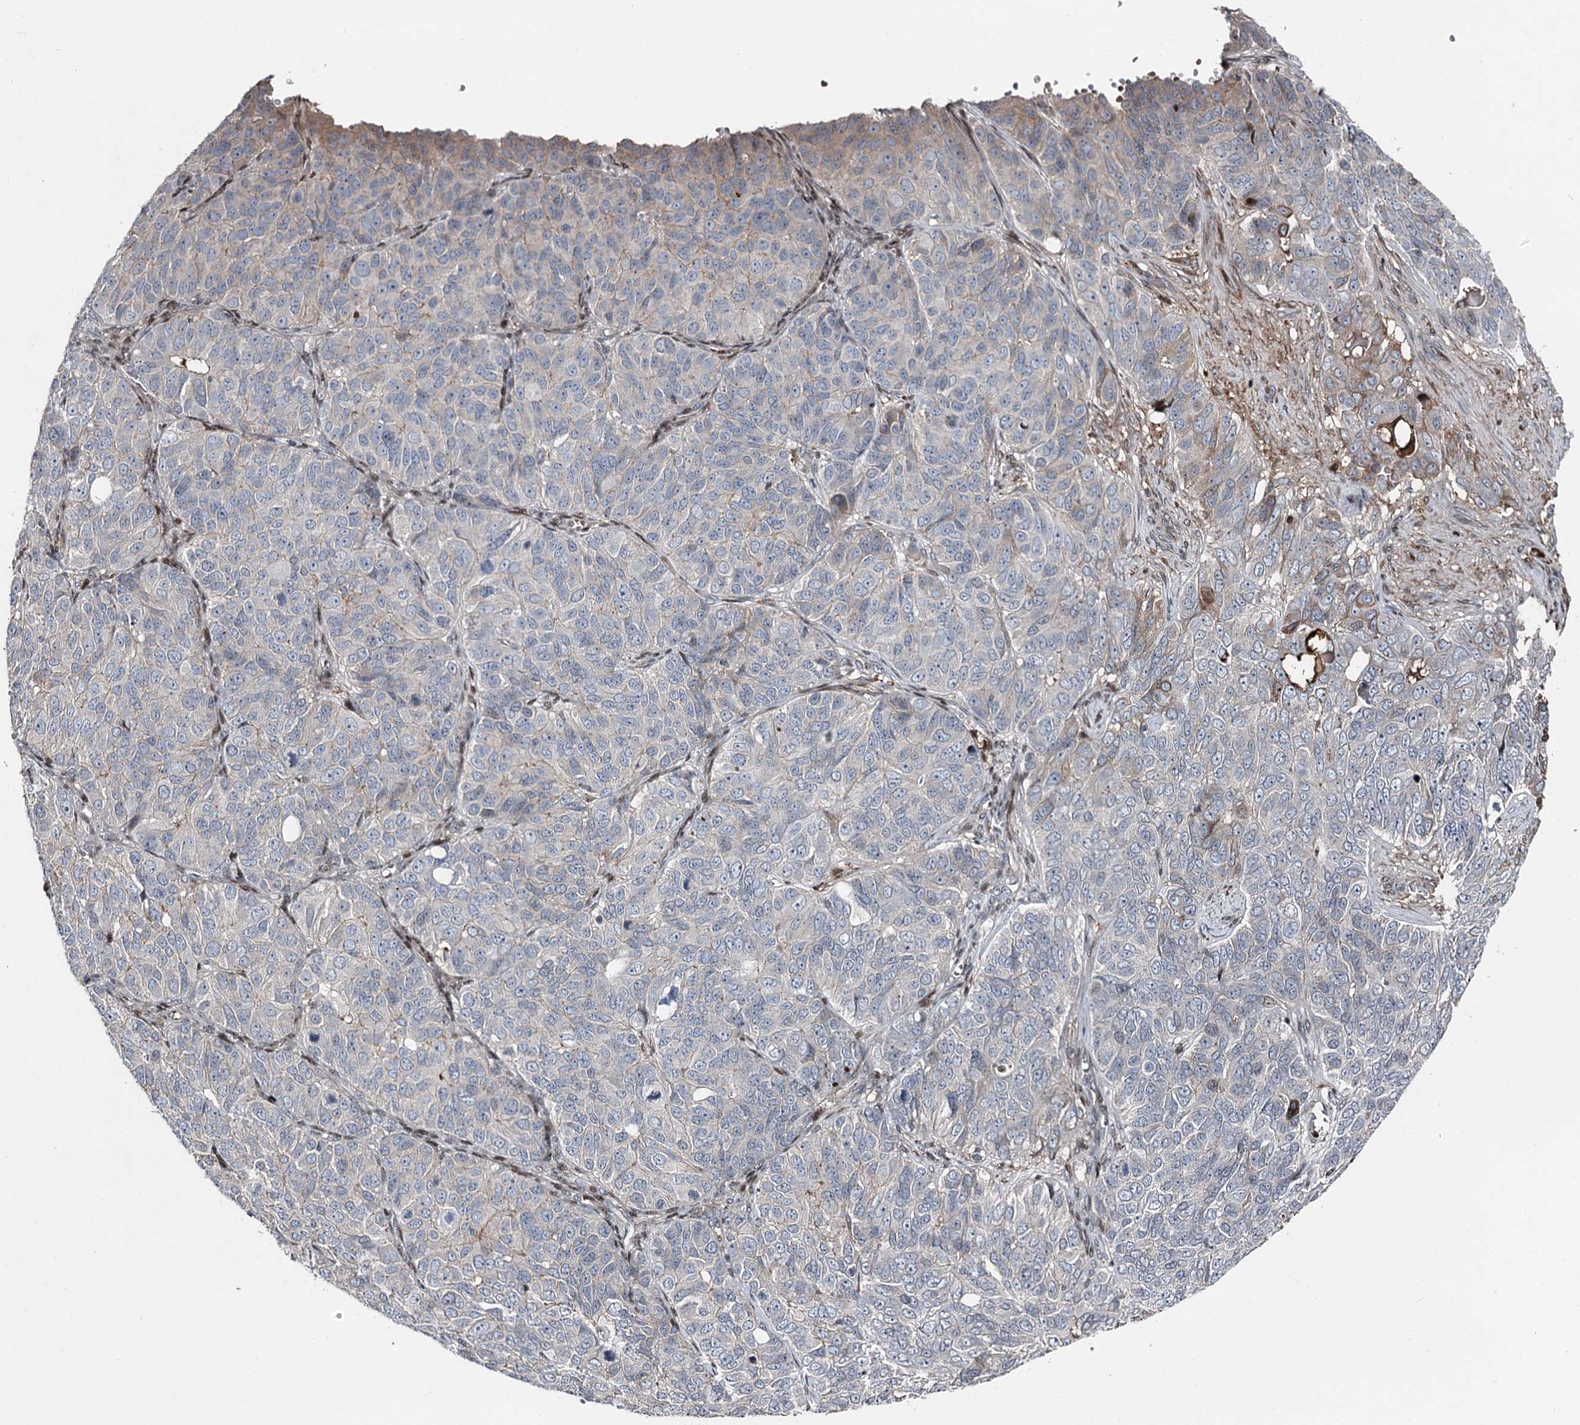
{"staining": {"intensity": "moderate", "quantity": "<25%", "location": "cytoplasmic/membranous"}, "tissue": "ovarian cancer", "cell_type": "Tumor cells", "image_type": "cancer", "snomed": [{"axis": "morphology", "description": "Carcinoma, endometroid"}, {"axis": "topography", "description": "Ovary"}], "caption": "Endometroid carcinoma (ovarian) was stained to show a protein in brown. There is low levels of moderate cytoplasmic/membranous positivity in approximately <25% of tumor cells.", "gene": "ITFG2", "patient": {"sex": "female", "age": 51}}